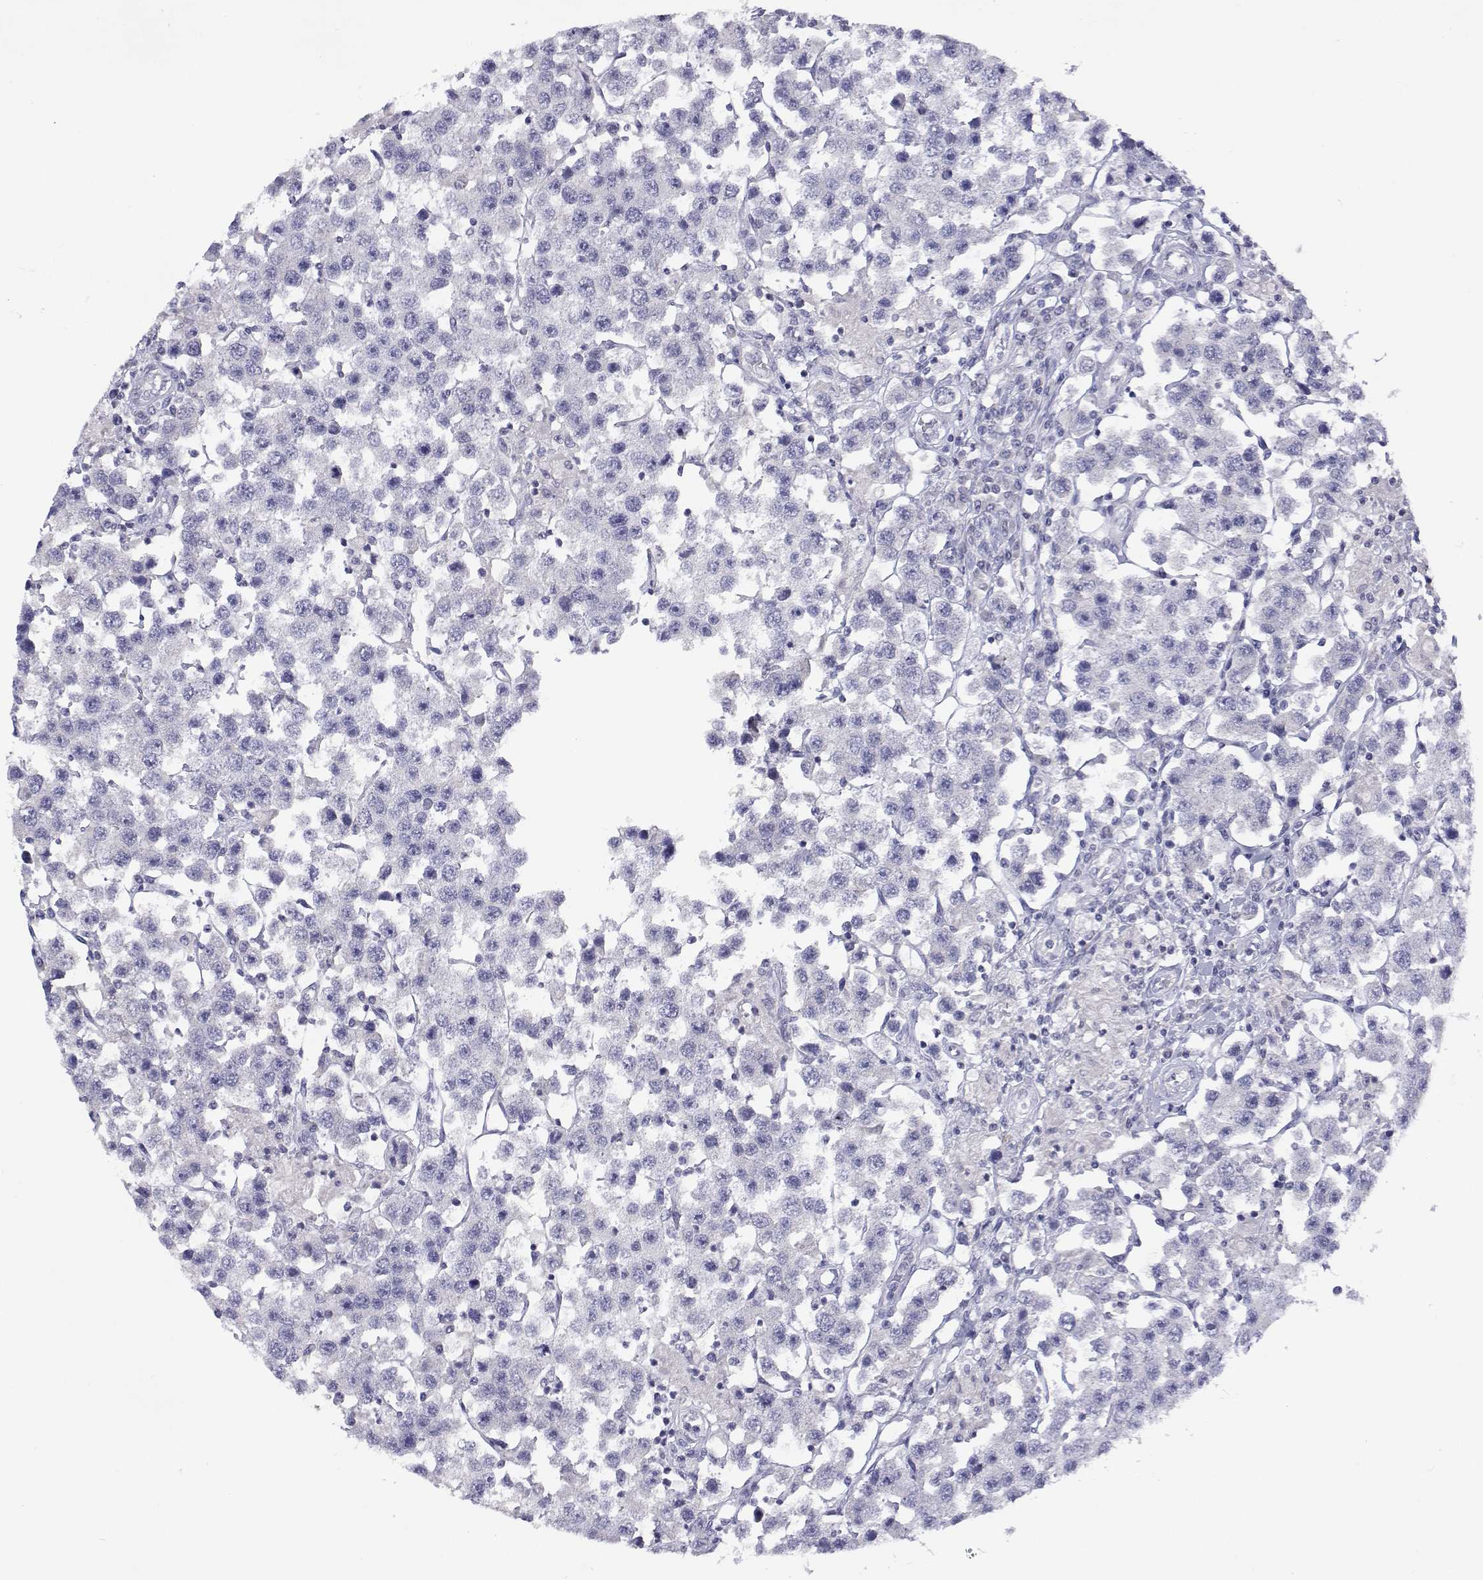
{"staining": {"intensity": "negative", "quantity": "none", "location": "none"}, "tissue": "testis cancer", "cell_type": "Tumor cells", "image_type": "cancer", "snomed": [{"axis": "morphology", "description": "Seminoma, NOS"}, {"axis": "topography", "description": "Testis"}], "caption": "Histopathology image shows no significant protein positivity in tumor cells of seminoma (testis).", "gene": "ANKRD65", "patient": {"sex": "male", "age": 45}}